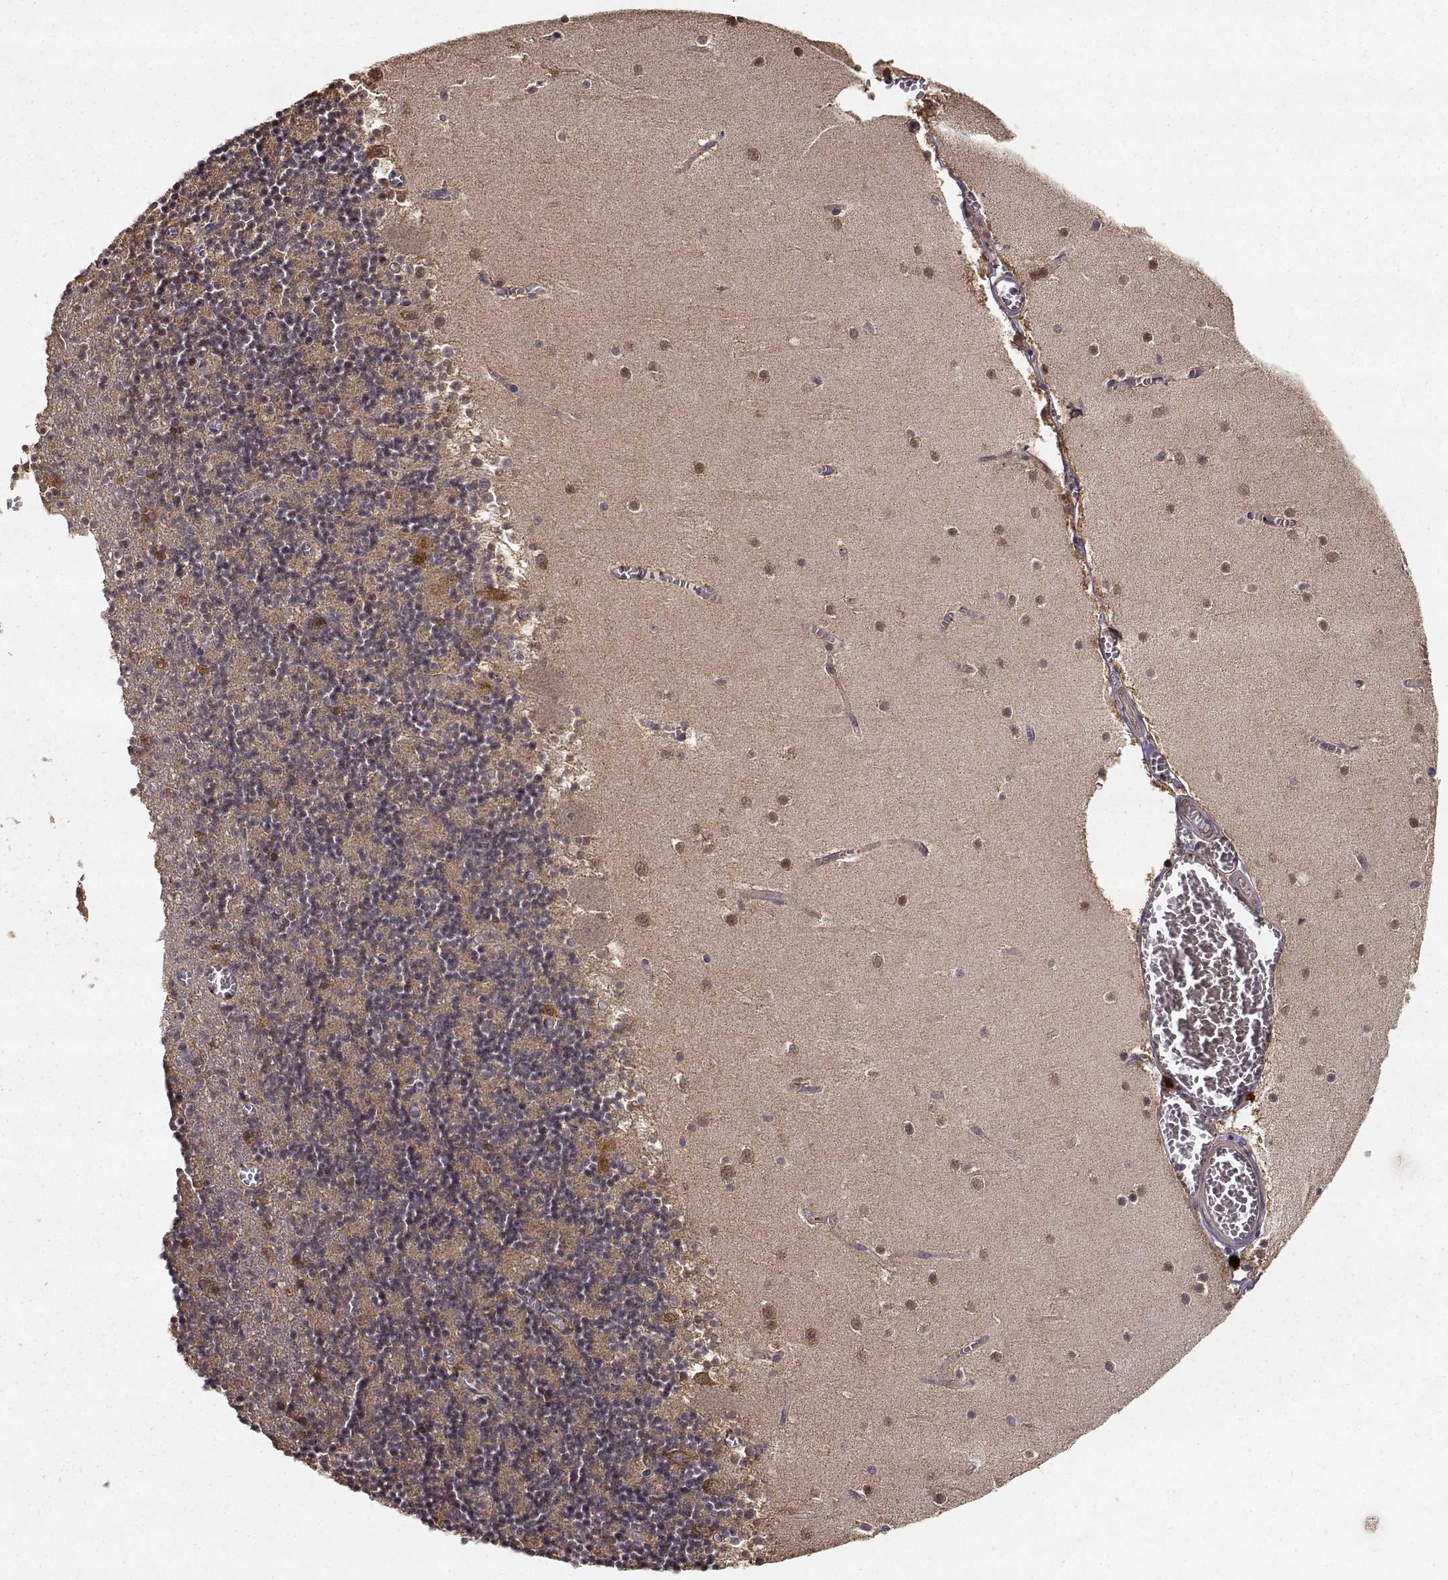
{"staining": {"intensity": "strong", "quantity": "<25%", "location": "cytoplasmic/membranous"}, "tissue": "cerebellum", "cell_type": "Cells in granular layer", "image_type": "normal", "snomed": [{"axis": "morphology", "description": "Normal tissue, NOS"}, {"axis": "topography", "description": "Cerebellum"}], "caption": "Immunohistochemical staining of benign cerebellum demonstrates <25% levels of strong cytoplasmic/membranous protein positivity in about <25% of cells in granular layer. (IHC, brightfield microscopy, high magnification).", "gene": "TARS3", "patient": {"sex": "female", "age": 28}}